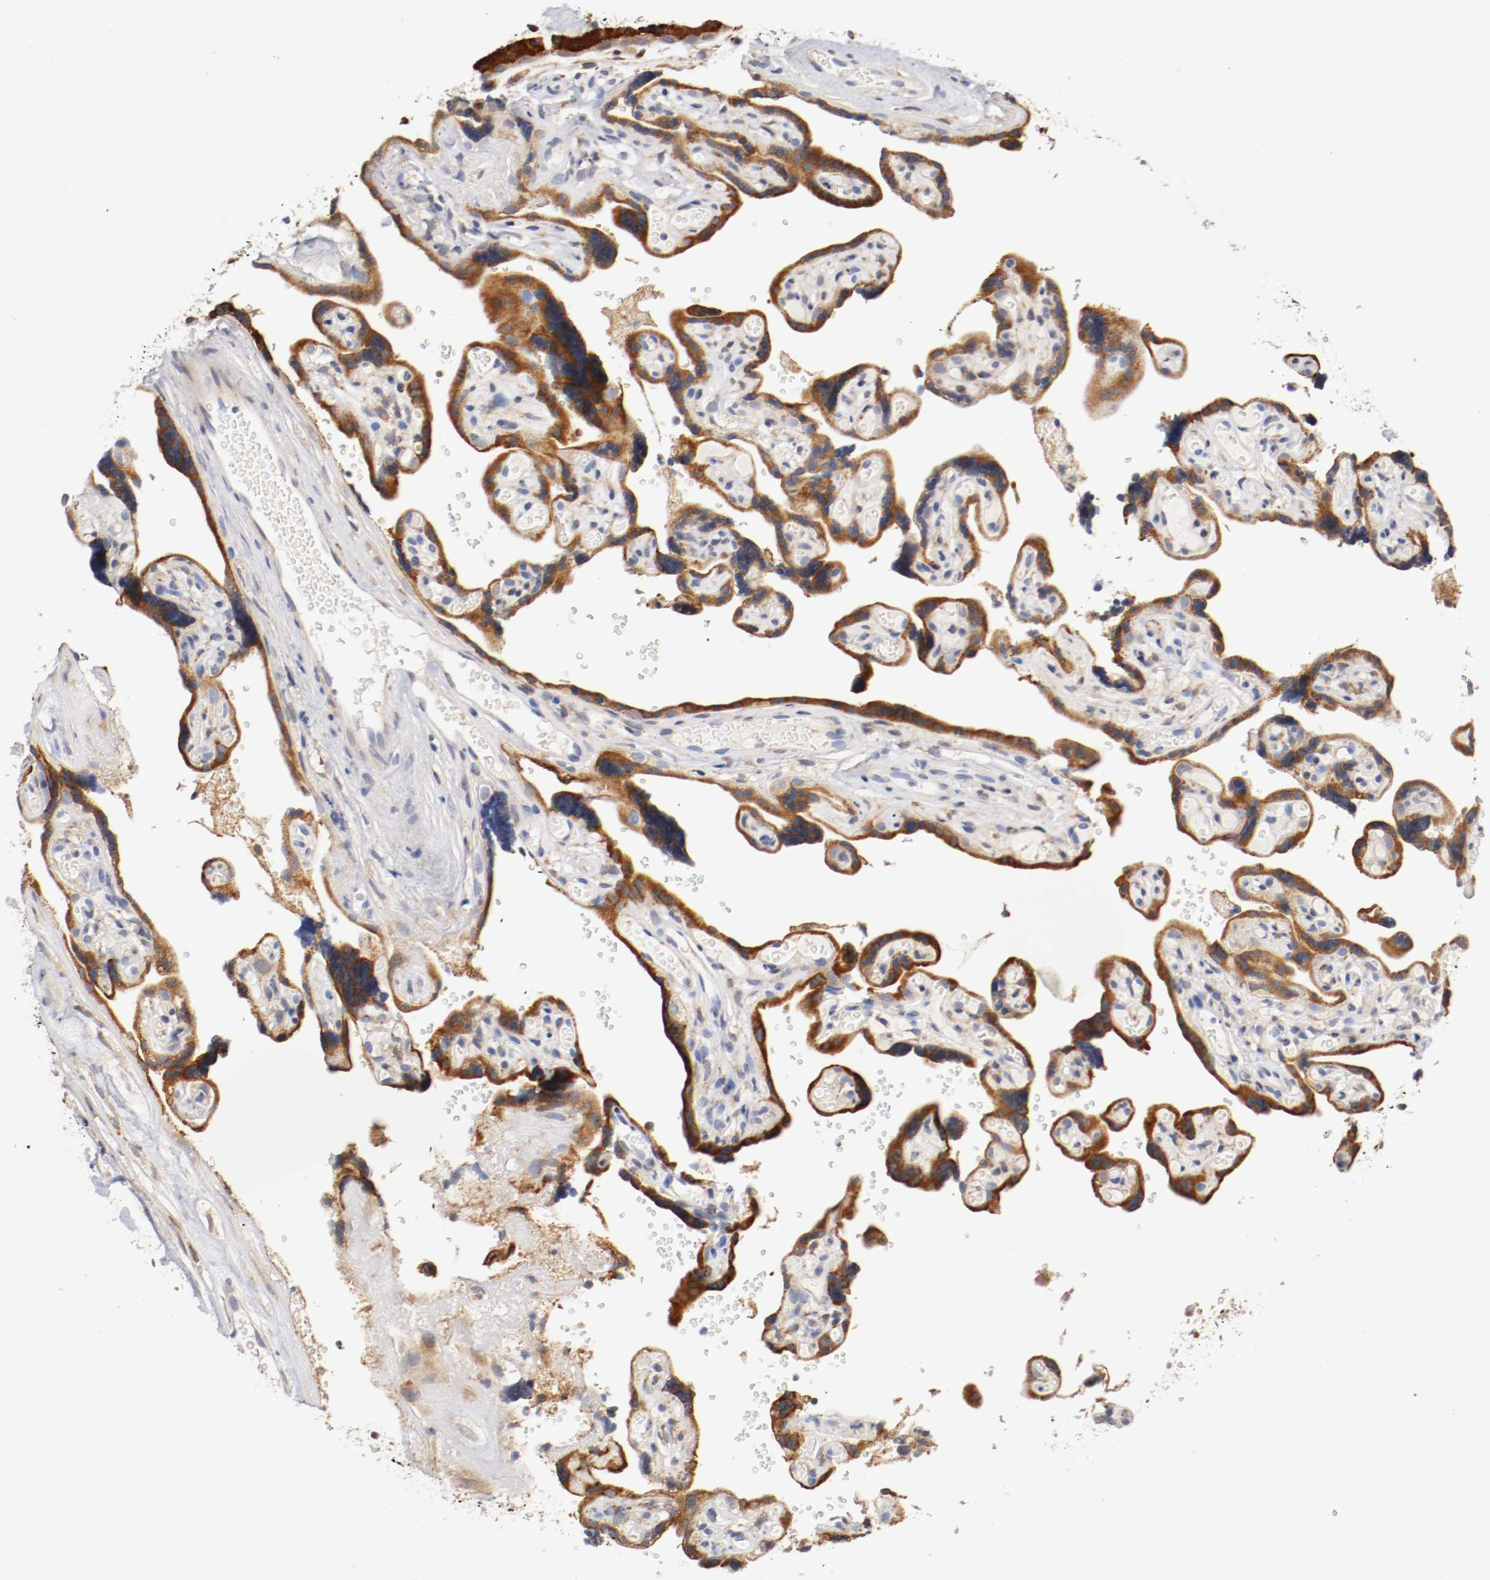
{"staining": {"intensity": "moderate", "quantity": ">75%", "location": "cytoplasmic/membranous"}, "tissue": "placenta", "cell_type": "Decidual cells", "image_type": "normal", "snomed": [{"axis": "morphology", "description": "Normal tissue, NOS"}, {"axis": "topography", "description": "Placenta"}], "caption": "Decidual cells reveal medium levels of moderate cytoplasmic/membranous expression in approximately >75% of cells in unremarkable placenta.", "gene": "TNFSF12", "patient": {"sex": "female", "age": 30}}